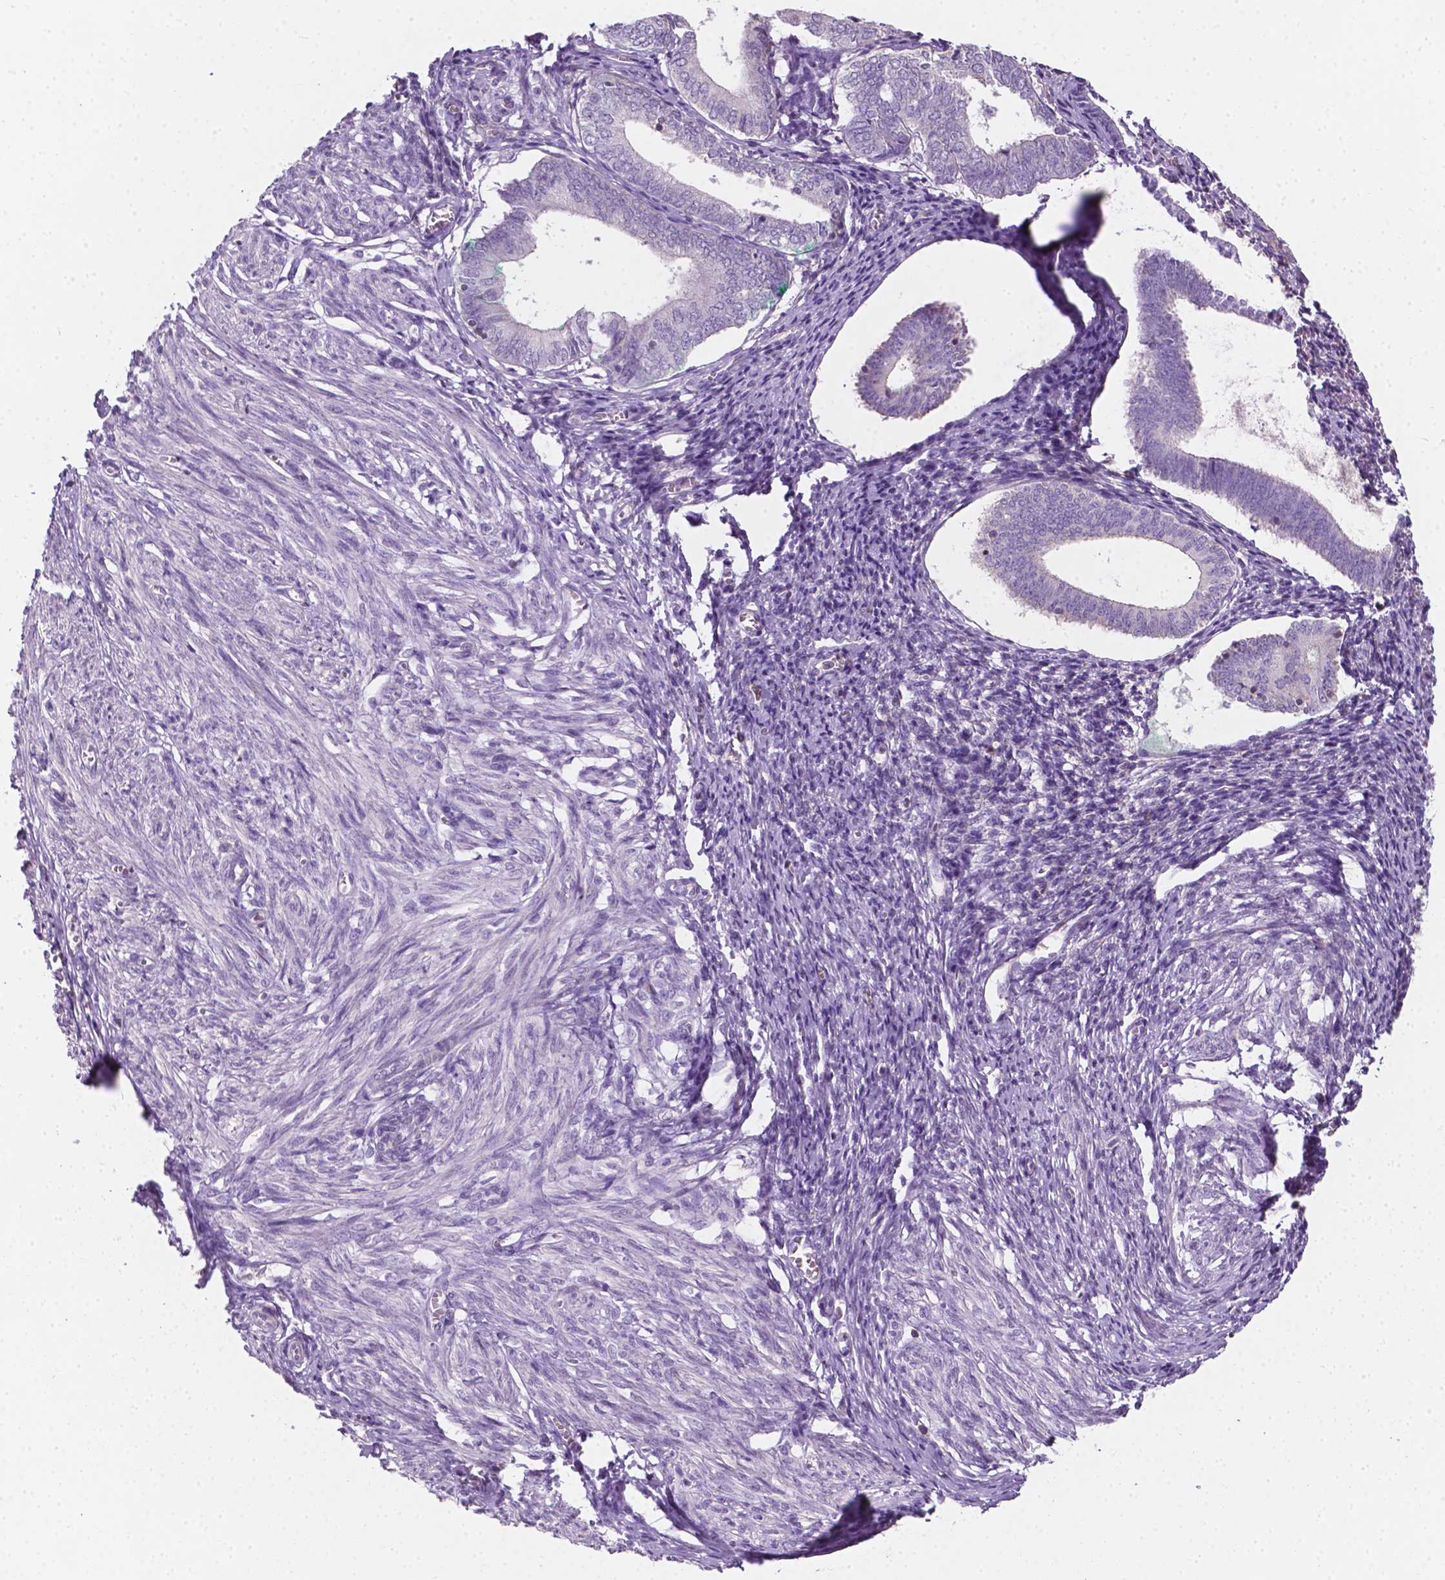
{"staining": {"intensity": "negative", "quantity": "none", "location": "none"}, "tissue": "endometrium", "cell_type": "Cells in endometrial stroma", "image_type": "normal", "snomed": [{"axis": "morphology", "description": "Normal tissue, NOS"}, {"axis": "topography", "description": "Endometrium"}], "caption": "Image shows no significant protein positivity in cells in endometrial stroma of benign endometrium. (DAB immunohistochemistry visualized using brightfield microscopy, high magnification).", "gene": "EGFR", "patient": {"sex": "female", "age": 50}}